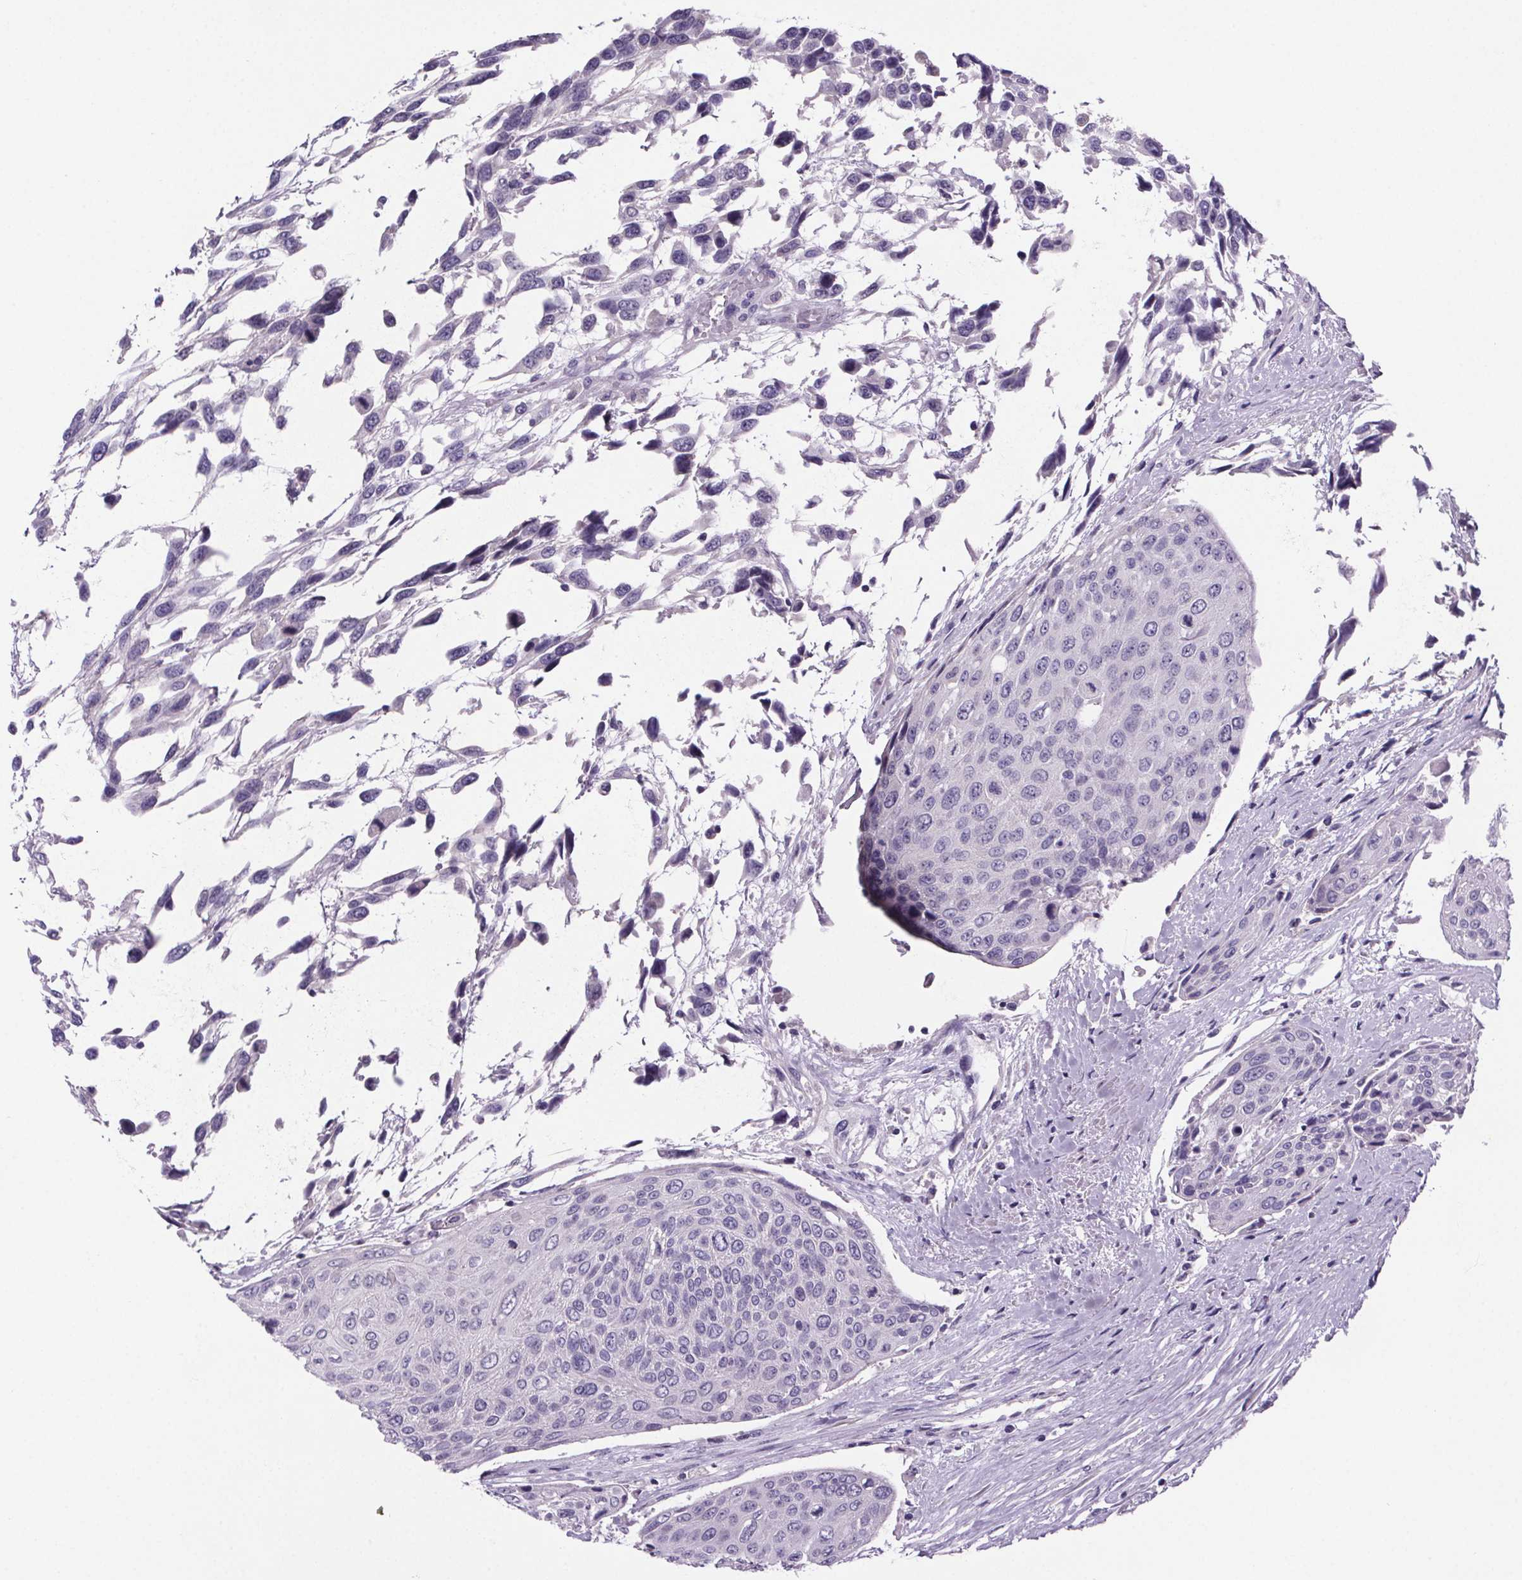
{"staining": {"intensity": "negative", "quantity": "none", "location": "none"}, "tissue": "urothelial cancer", "cell_type": "Tumor cells", "image_type": "cancer", "snomed": [{"axis": "morphology", "description": "Urothelial carcinoma, High grade"}, {"axis": "topography", "description": "Urinary bladder"}], "caption": "Image shows no significant protein expression in tumor cells of urothelial carcinoma (high-grade).", "gene": "CUBN", "patient": {"sex": "female", "age": 70}}